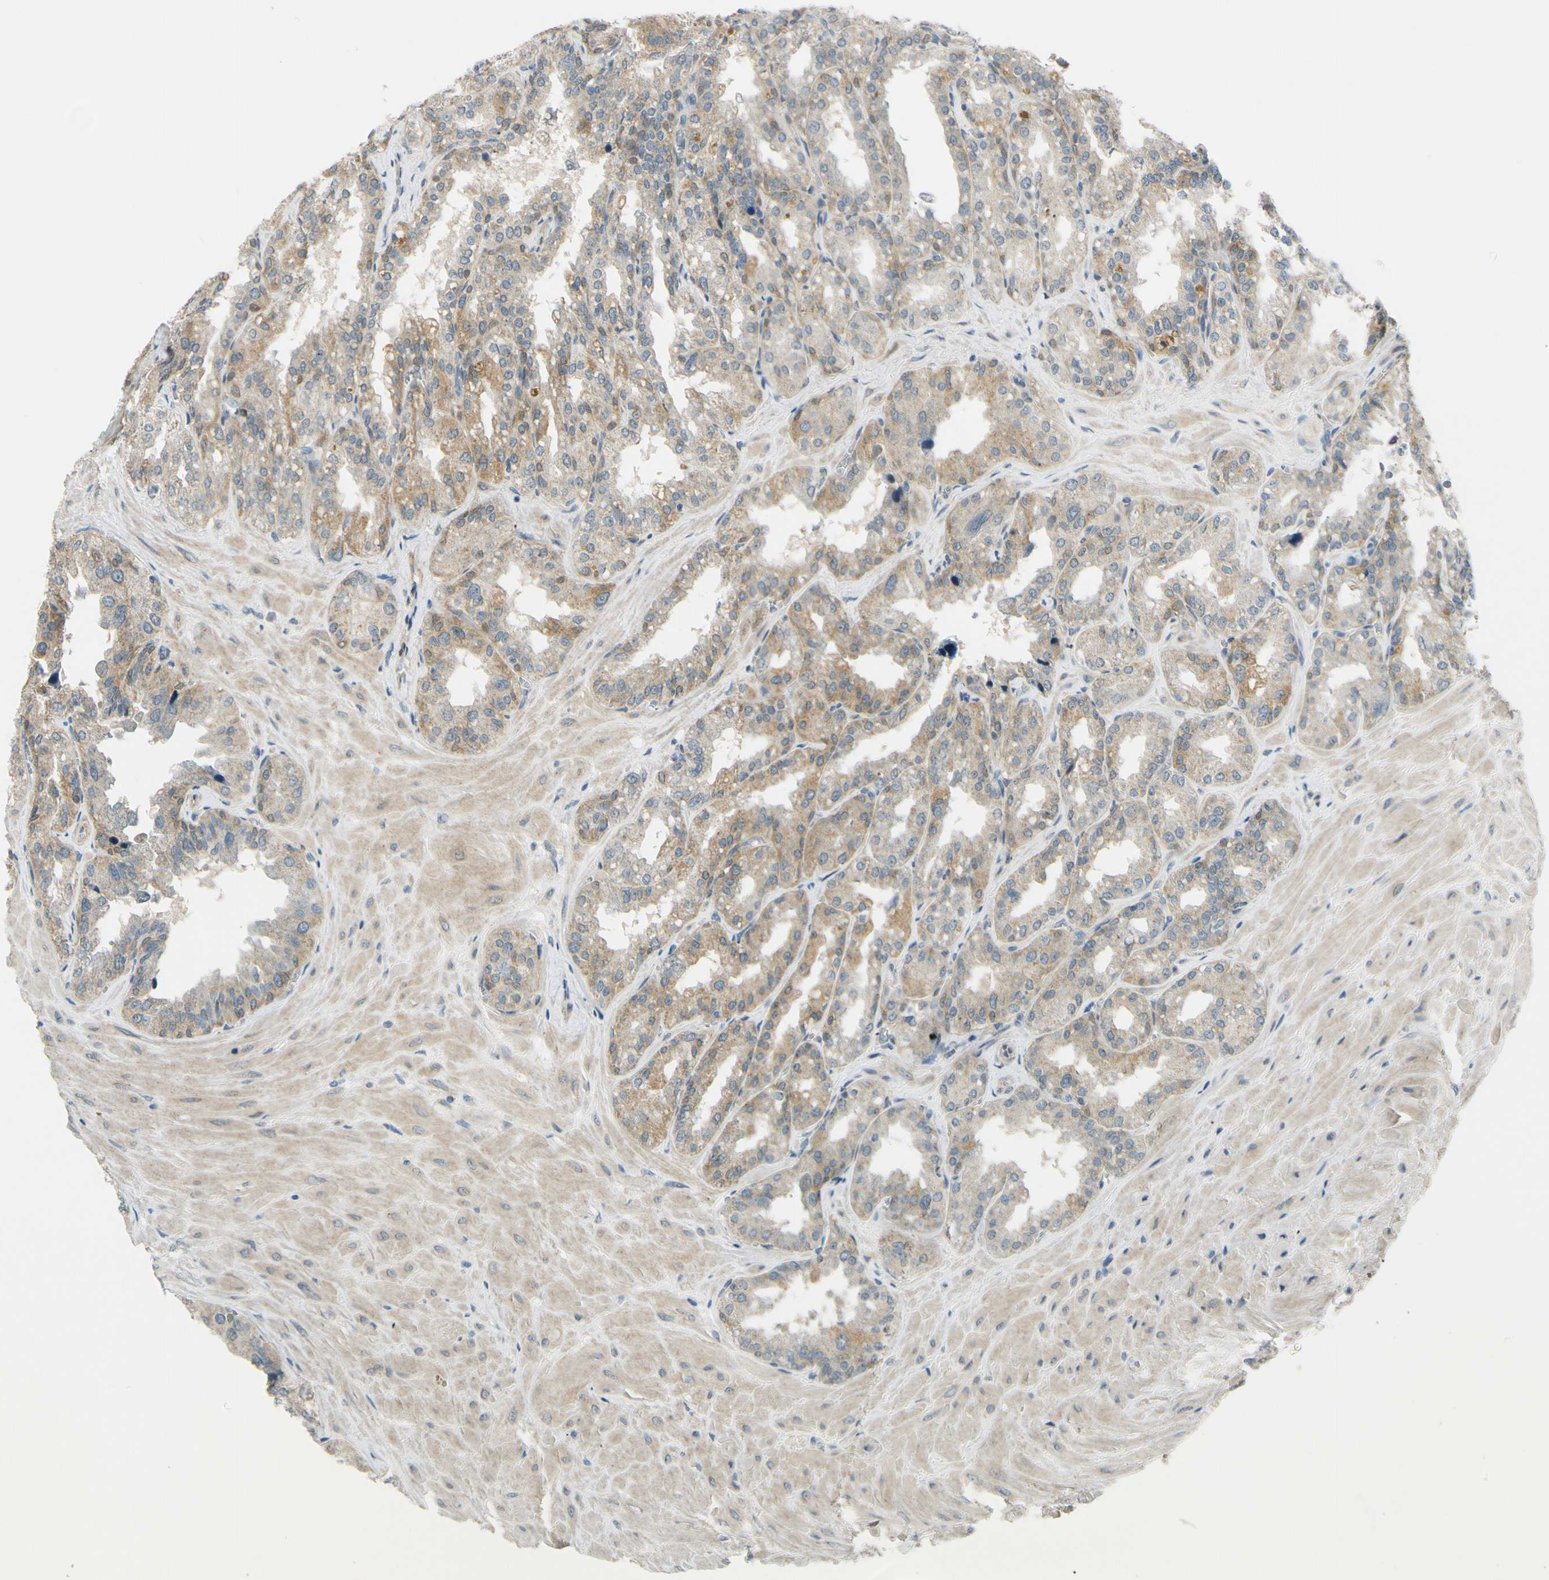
{"staining": {"intensity": "moderate", "quantity": "25%-75%", "location": "cytoplasmic/membranous"}, "tissue": "seminal vesicle", "cell_type": "Glandular cells", "image_type": "normal", "snomed": [{"axis": "morphology", "description": "Normal tissue, NOS"}, {"axis": "topography", "description": "Prostate"}, {"axis": "topography", "description": "Seminal veicle"}], "caption": "Protein staining by immunohistochemistry demonstrates moderate cytoplasmic/membranous staining in approximately 25%-75% of glandular cells in normal seminal vesicle.", "gene": "FHL2", "patient": {"sex": "male", "age": 51}}